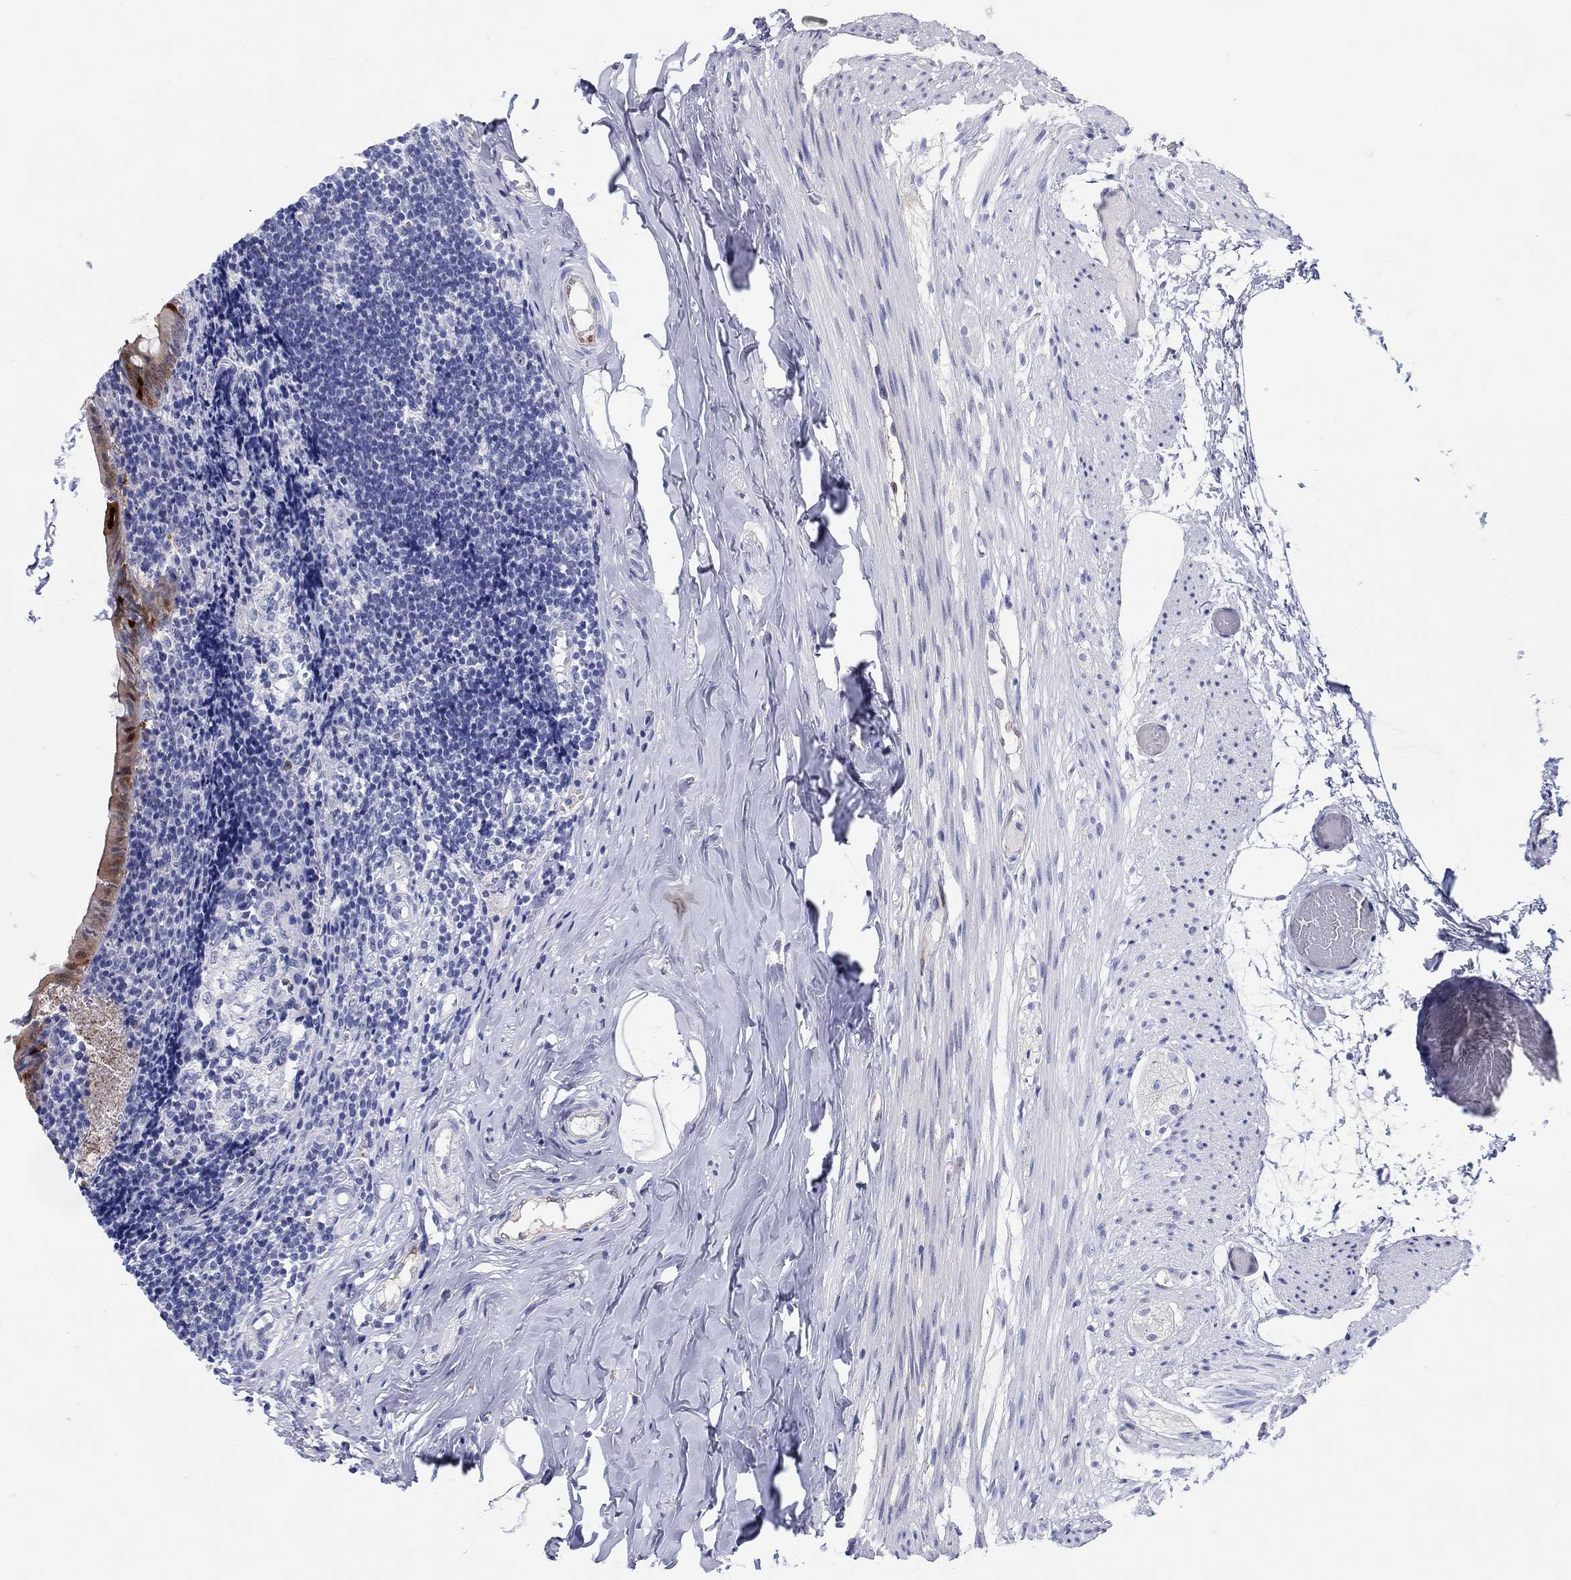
{"staining": {"intensity": "strong", "quantity": "<25%", "location": "cytoplasmic/membranous"}, "tissue": "appendix", "cell_type": "Glandular cells", "image_type": "normal", "snomed": [{"axis": "morphology", "description": "Normal tissue, NOS"}, {"axis": "topography", "description": "Appendix"}], "caption": "Appendix stained for a protein (brown) shows strong cytoplasmic/membranous positive positivity in about <25% of glandular cells.", "gene": "AKR1C1", "patient": {"sex": "female", "age": 23}}